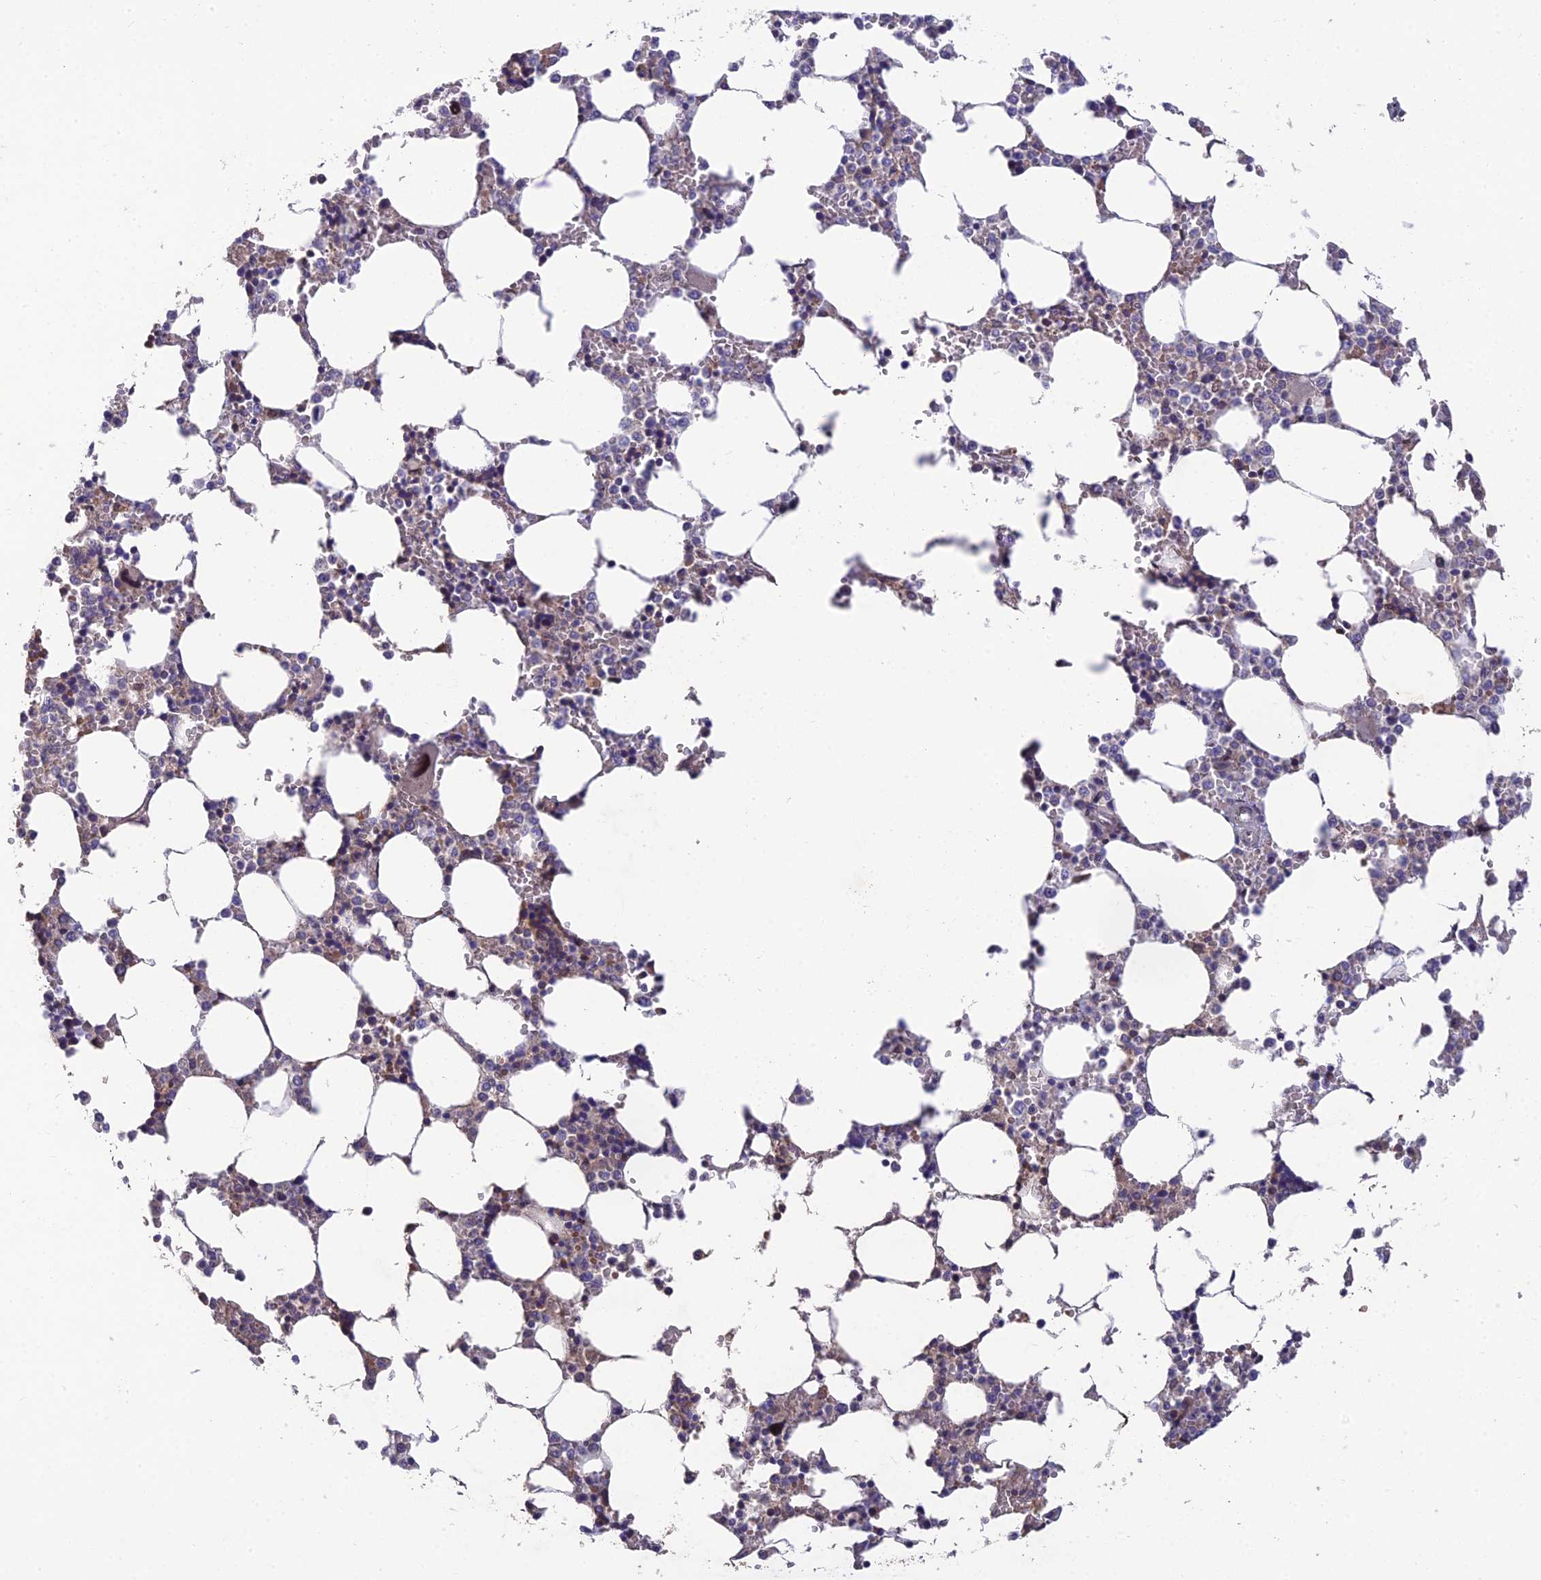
{"staining": {"intensity": "negative", "quantity": "none", "location": "none"}, "tissue": "bone marrow", "cell_type": "Hematopoietic cells", "image_type": "normal", "snomed": [{"axis": "morphology", "description": "Normal tissue, NOS"}, {"axis": "topography", "description": "Bone marrow"}], "caption": "DAB (3,3'-diaminobenzidine) immunohistochemical staining of unremarkable human bone marrow exhibits no significant staining in hematopoietic cells.", "gene": "MGAT2", "patient": {"sex": "male", "age": 64}}